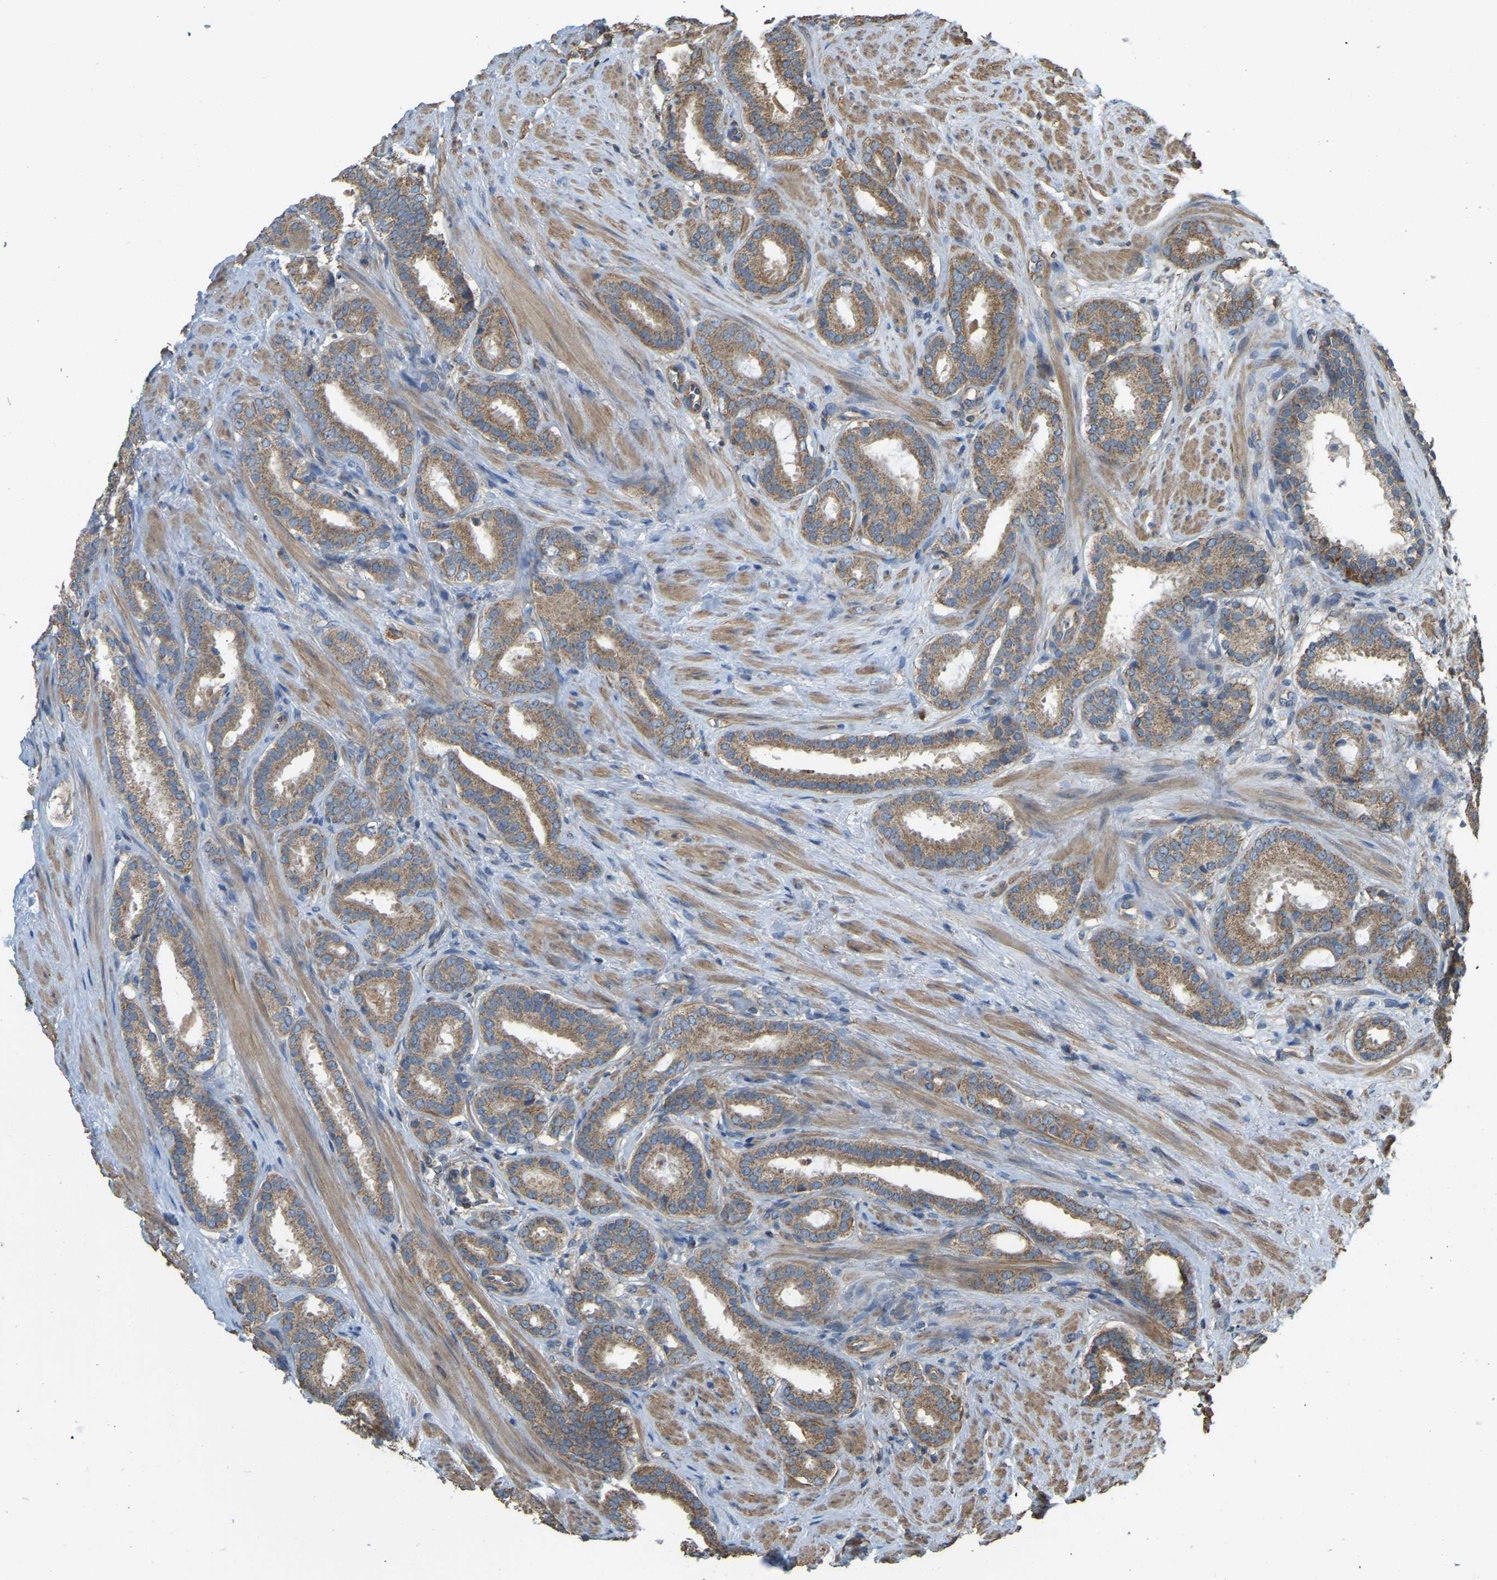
{"staining": {"intensity": "moderate", "quantity": ">75%", "location": "cytoplasmic/membranous"}, "tissue": "prostate cancer", "cell_type": "Tumor cells", "image_type": "cancer", "snomed": [{"axis": "morphology", "description": "Adenocarcinoma, Low grade"}, {"axis": "topography", "description": "Prostate"}], "caption": "This is a histology image of IHC staining of prostate low-grade adenocarcinoma, which shows moderate staining in the cytoplasmic/membranous of tumor cells.", "gene": "GNG2", "patient": {"sex": "male", "age": 69}}